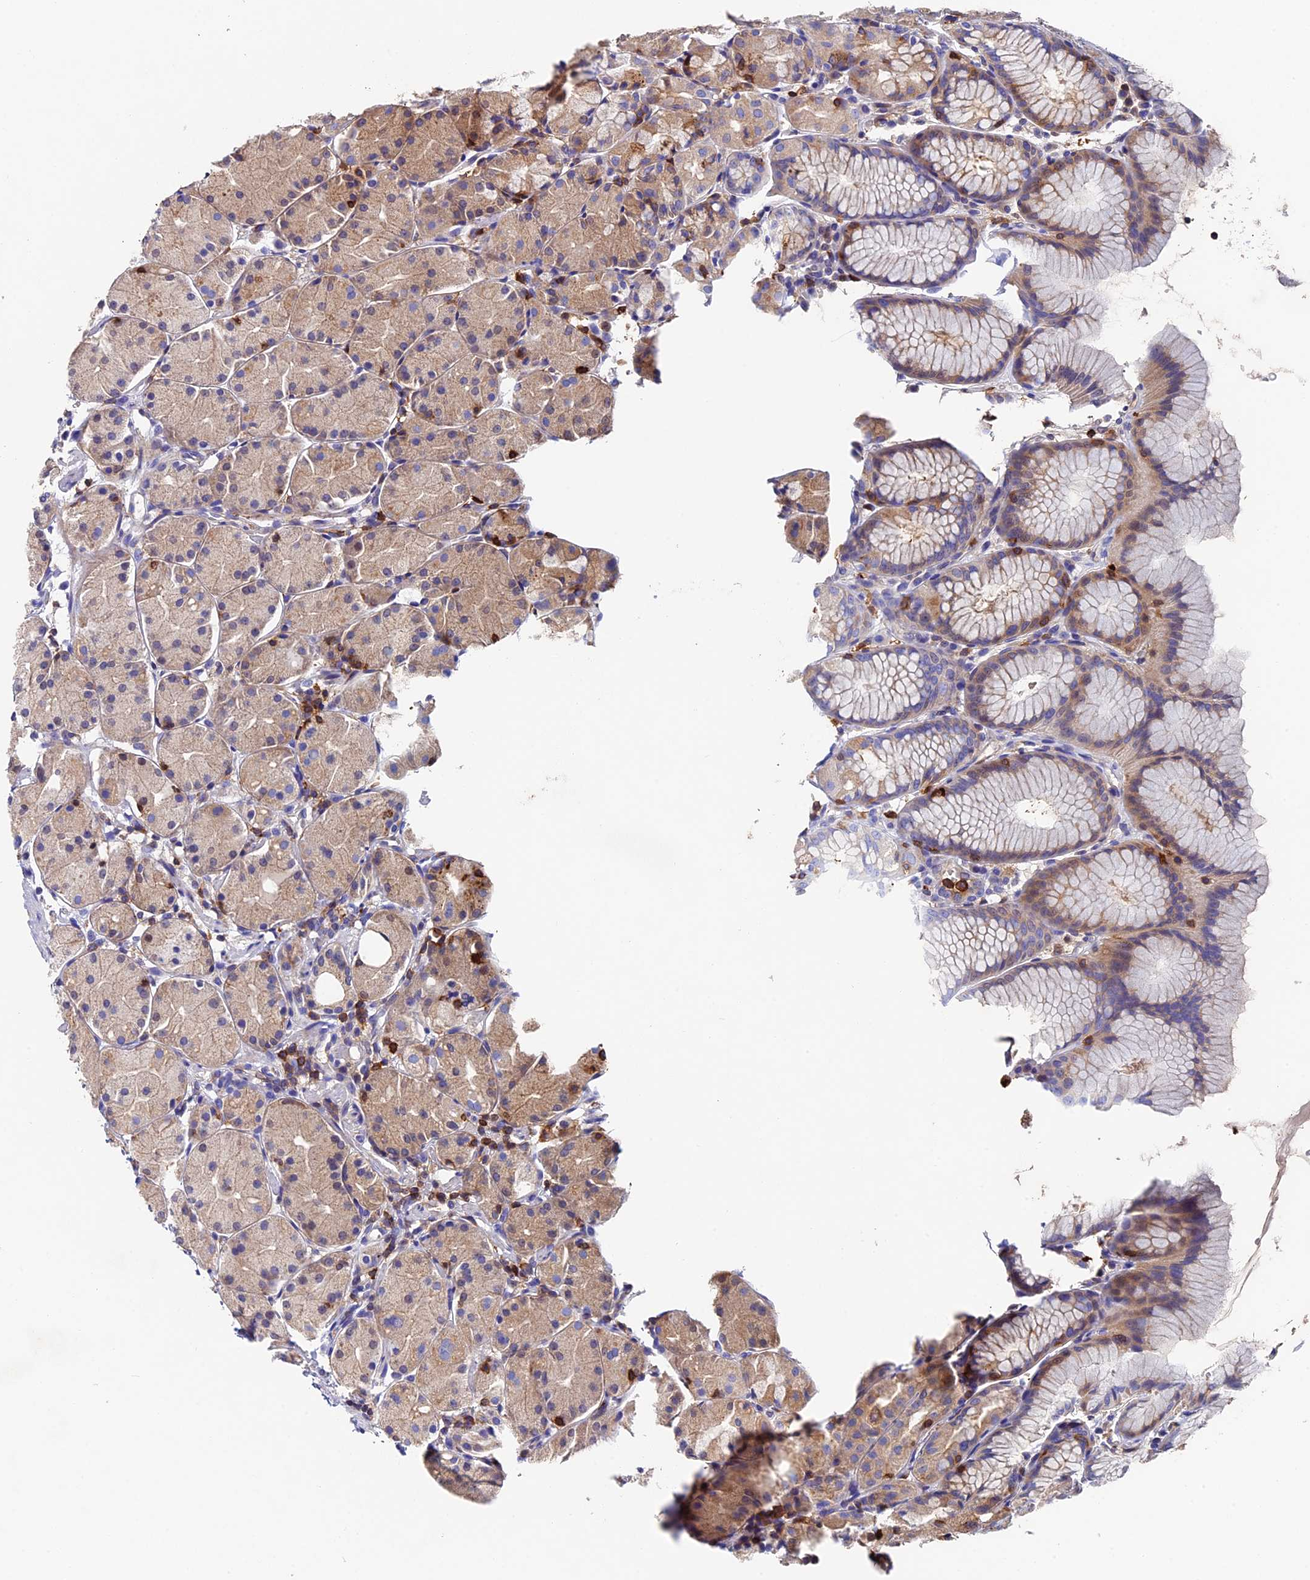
{"staining": {"intensity": "weak", "quantity": "25%-75%", "location": "cytoplasmic/membranous"}, "tissue": "stomach", "cell_type": "Glandular cells", "image_type": "normal", "snomed": [{"axis": "morphology", "description": "Normal tissue, NOS"}, {"axis": "topography", "description": "Stomach, upper"}], "caption": "Immunohistochemical staining of benign stomach displays 25%-75% levels of weak cytoplasmic/membranous protein positivity in approximately 25%-75% of glandular cells. The protein is stained brown, and the nuclei are stained in blue (DAB (3,3'-diaminobenzidine) IHC with brightfield microscopy, high magnification).", "gene": "ADAT1", "patient": {"sex": "male", "age": 47}}